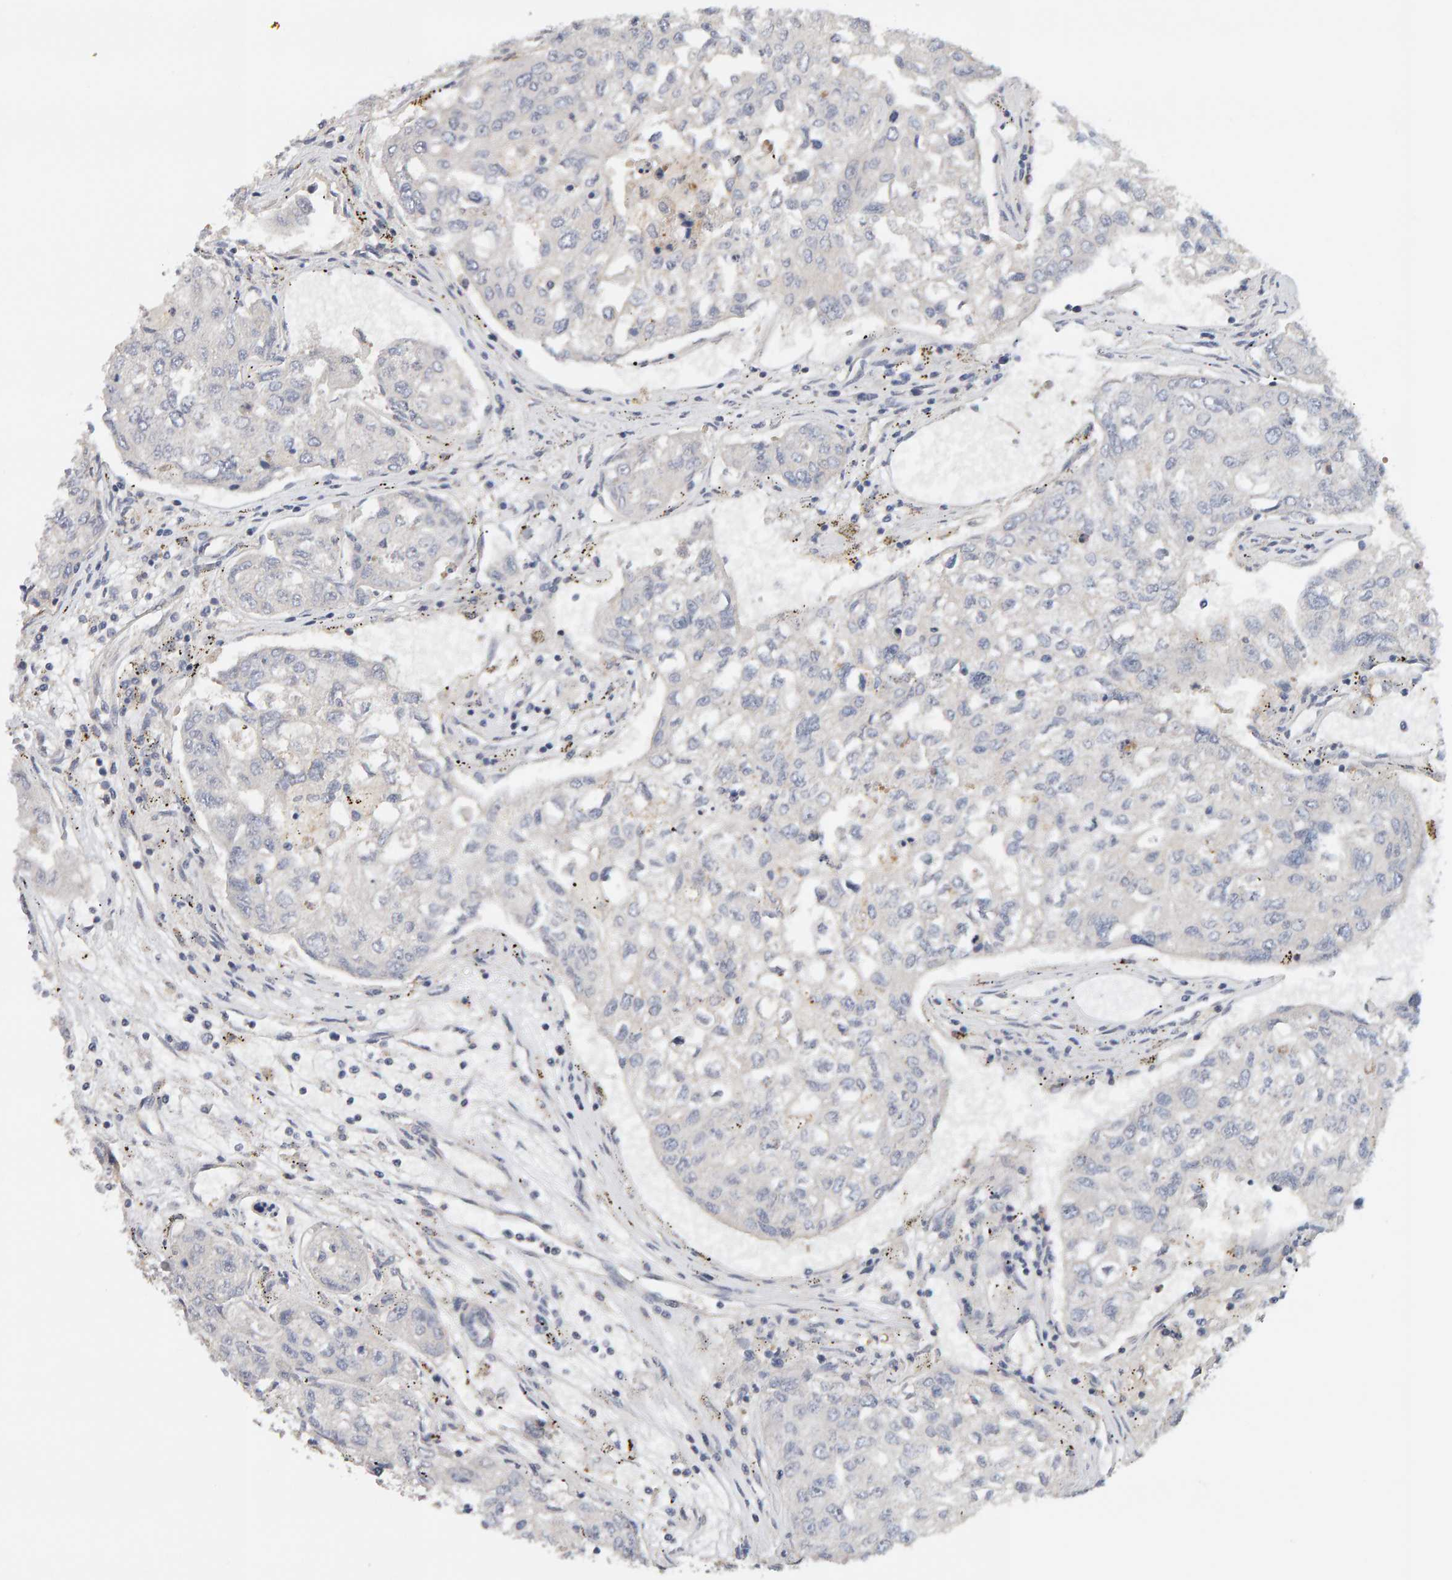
{"staining": {"intensity": "negative", "quantity": "none", "location": "none"}, "tissue": "urothelial cancer", "cell_type": "Tumor cells", "image_type": "cancer", "snomed": [{"axis": "morphology", "description": "Urothelial carcinoma, High grade"}, {"axis": "topography", "description": "Lymph node"}, {"axis": "topography", "description": "Urinary bladder"}], "caption": "An IHC histopathology image of urothelial cancer is shown. There is no staining in tumor cells of urothelial cancer.", "gene": "PPP1R16A", "patient": {"sex": "male", "age": 51}}